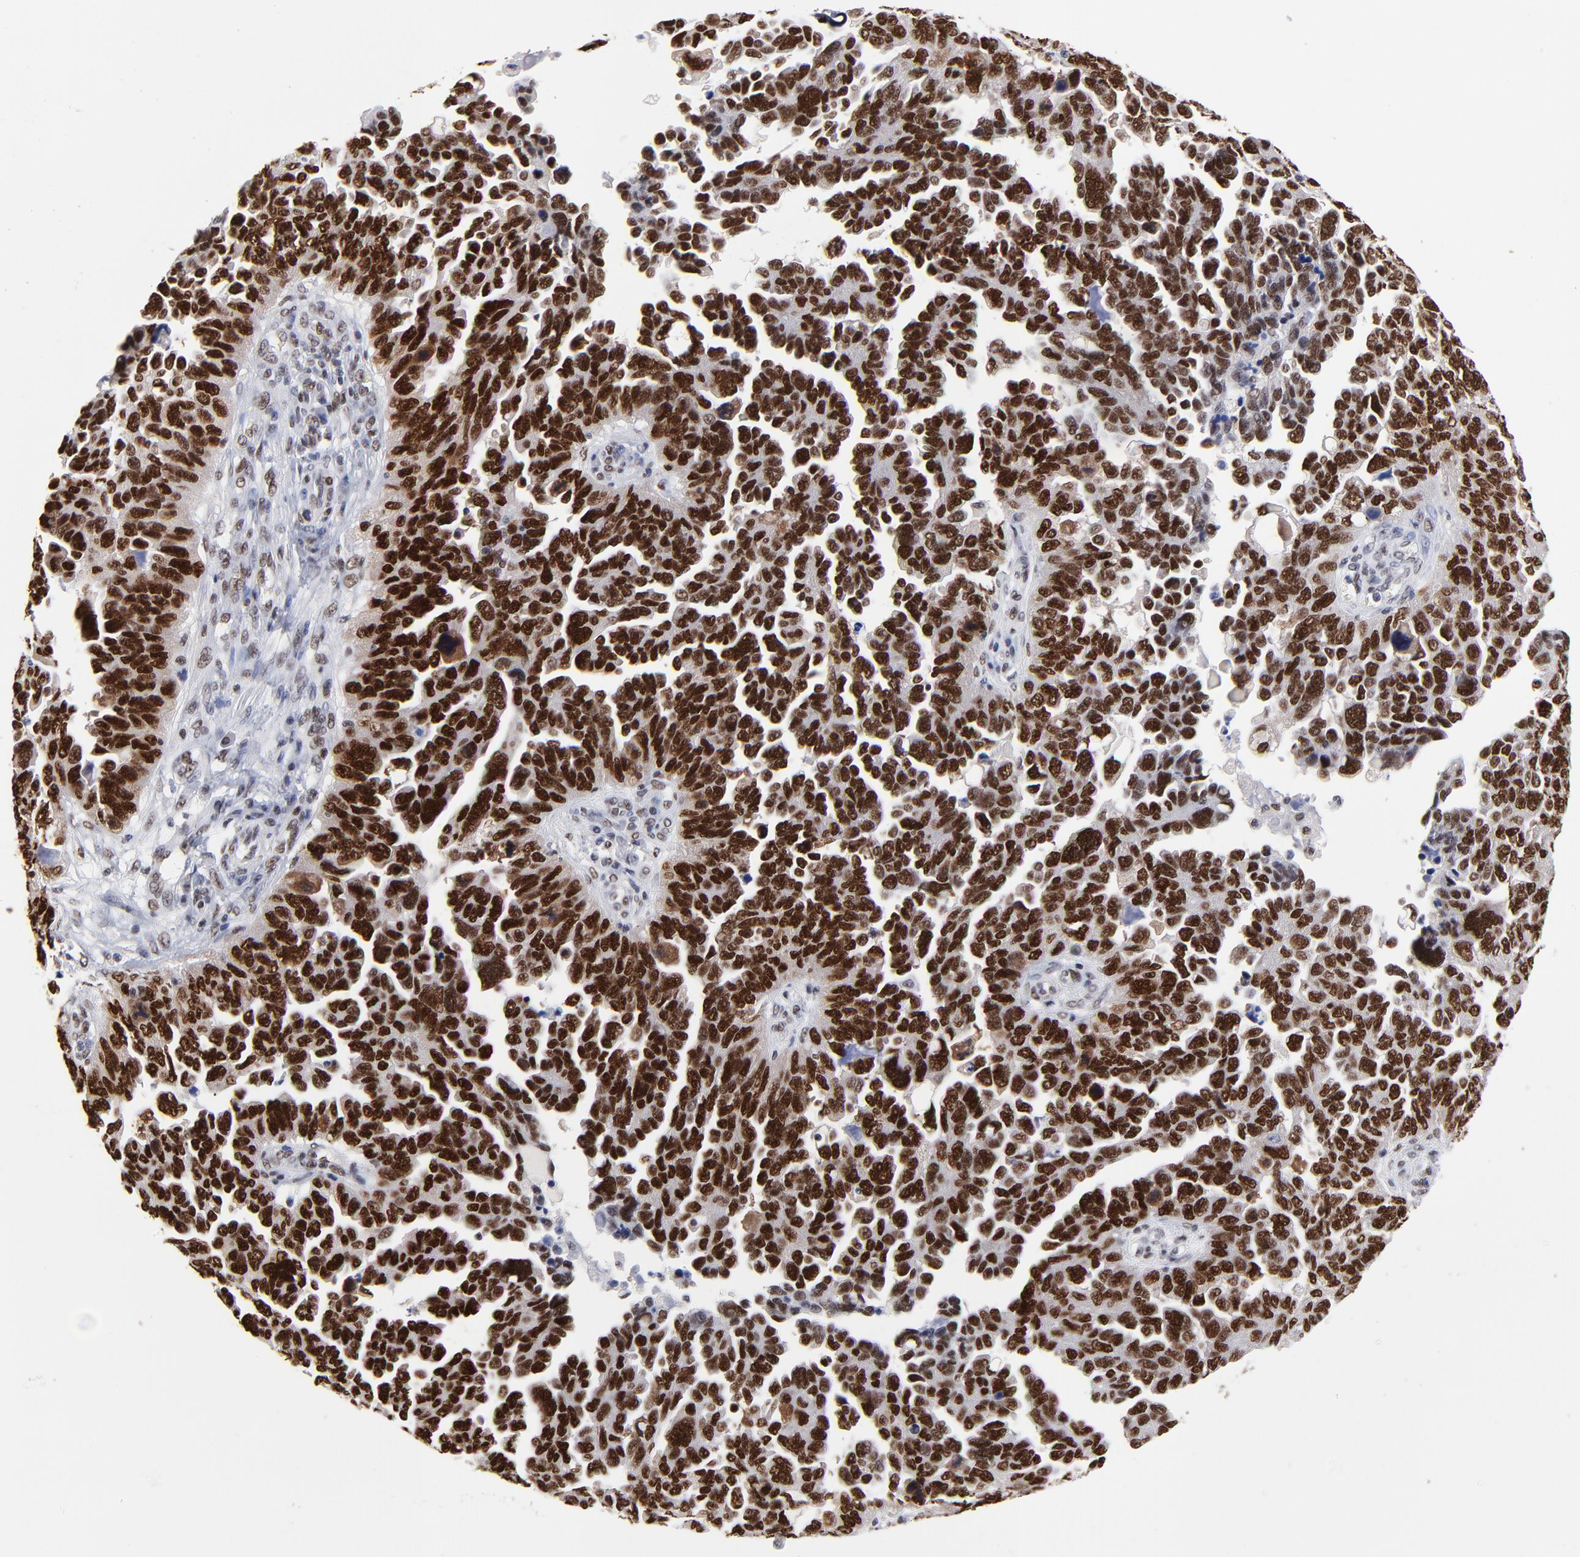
{"staining": {"intensity": "strong", "quantity": ">75%", "location": "nuclear"}, "tissue": "ovarian cancer", "cell_type": "Tumor cells", "image_type": "cancer", "snomed": [{"axis": "morphology", "description": "Cystadenocarcinoma, serous, NOS"}, {"axis": "topography", "description": "Ovary"}], "caption": "Ovarian cancer (serous cystadenocarcinoma) was stained to show a protein in brown. There is high levels of strong nuclear expression in about >75% of tumor cells.", "gene": "ZMYM3", "patient": {"sex": "female", "age": 64}}